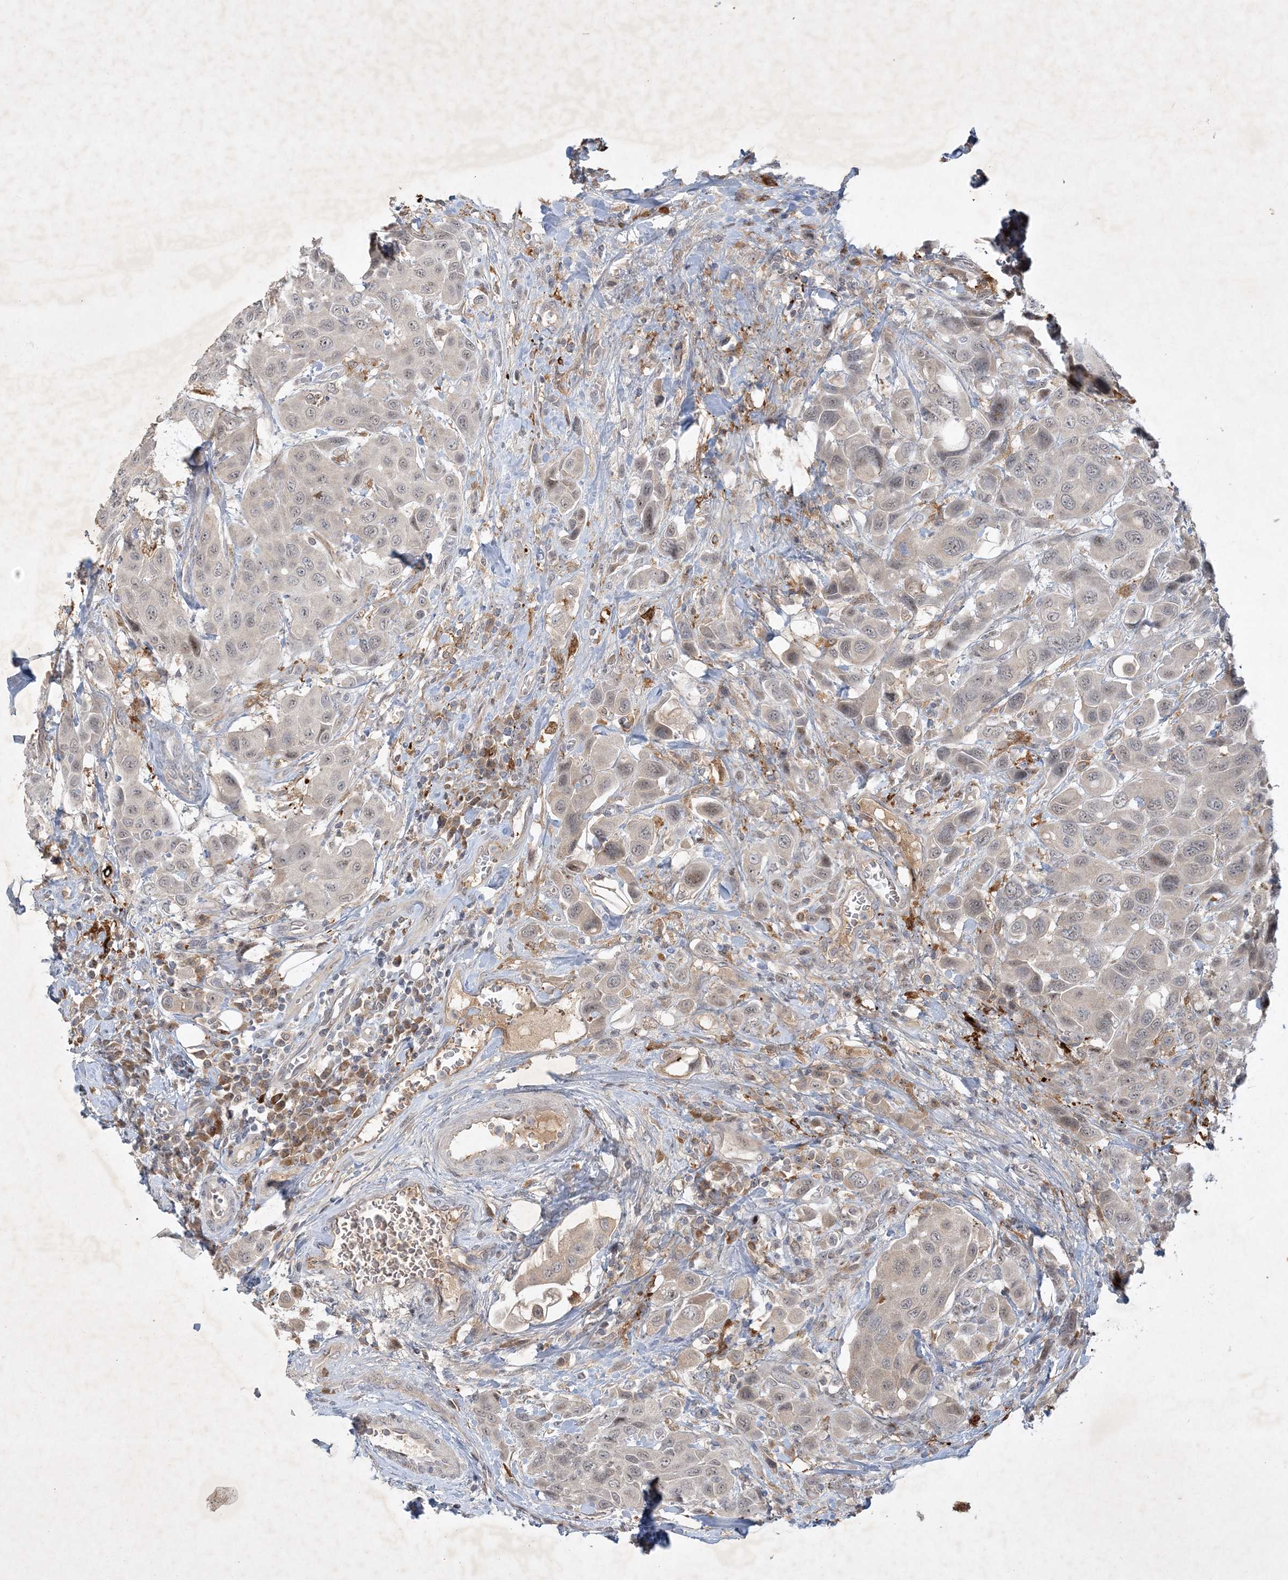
{"staining": {"intensity": "weak", "quantity": "<25%", "location": "nuclear"}, "tissue": "urothelial cancer", "cell_type": "Tumor cells", "image_type": "cancer", "snomed": [{"axis": "morphology", "description": "Urothelial carcinoma, High grade"}, {"axis": "topography", "description": "Urinary bladder"}], "caption": "DAB immunohistochemical staining of high-grade urothelial carcinoma reveals no significant staining in tumor cells. The staining was performed using DAB (3,3'-diaminobenzidine) to visualize the protein expression in brown, while the nuclei were stained in blue with hematoxylin (Magnification: 20x).", "gene": "THG1L", "patient": {"sex": "male", "age": 50}}